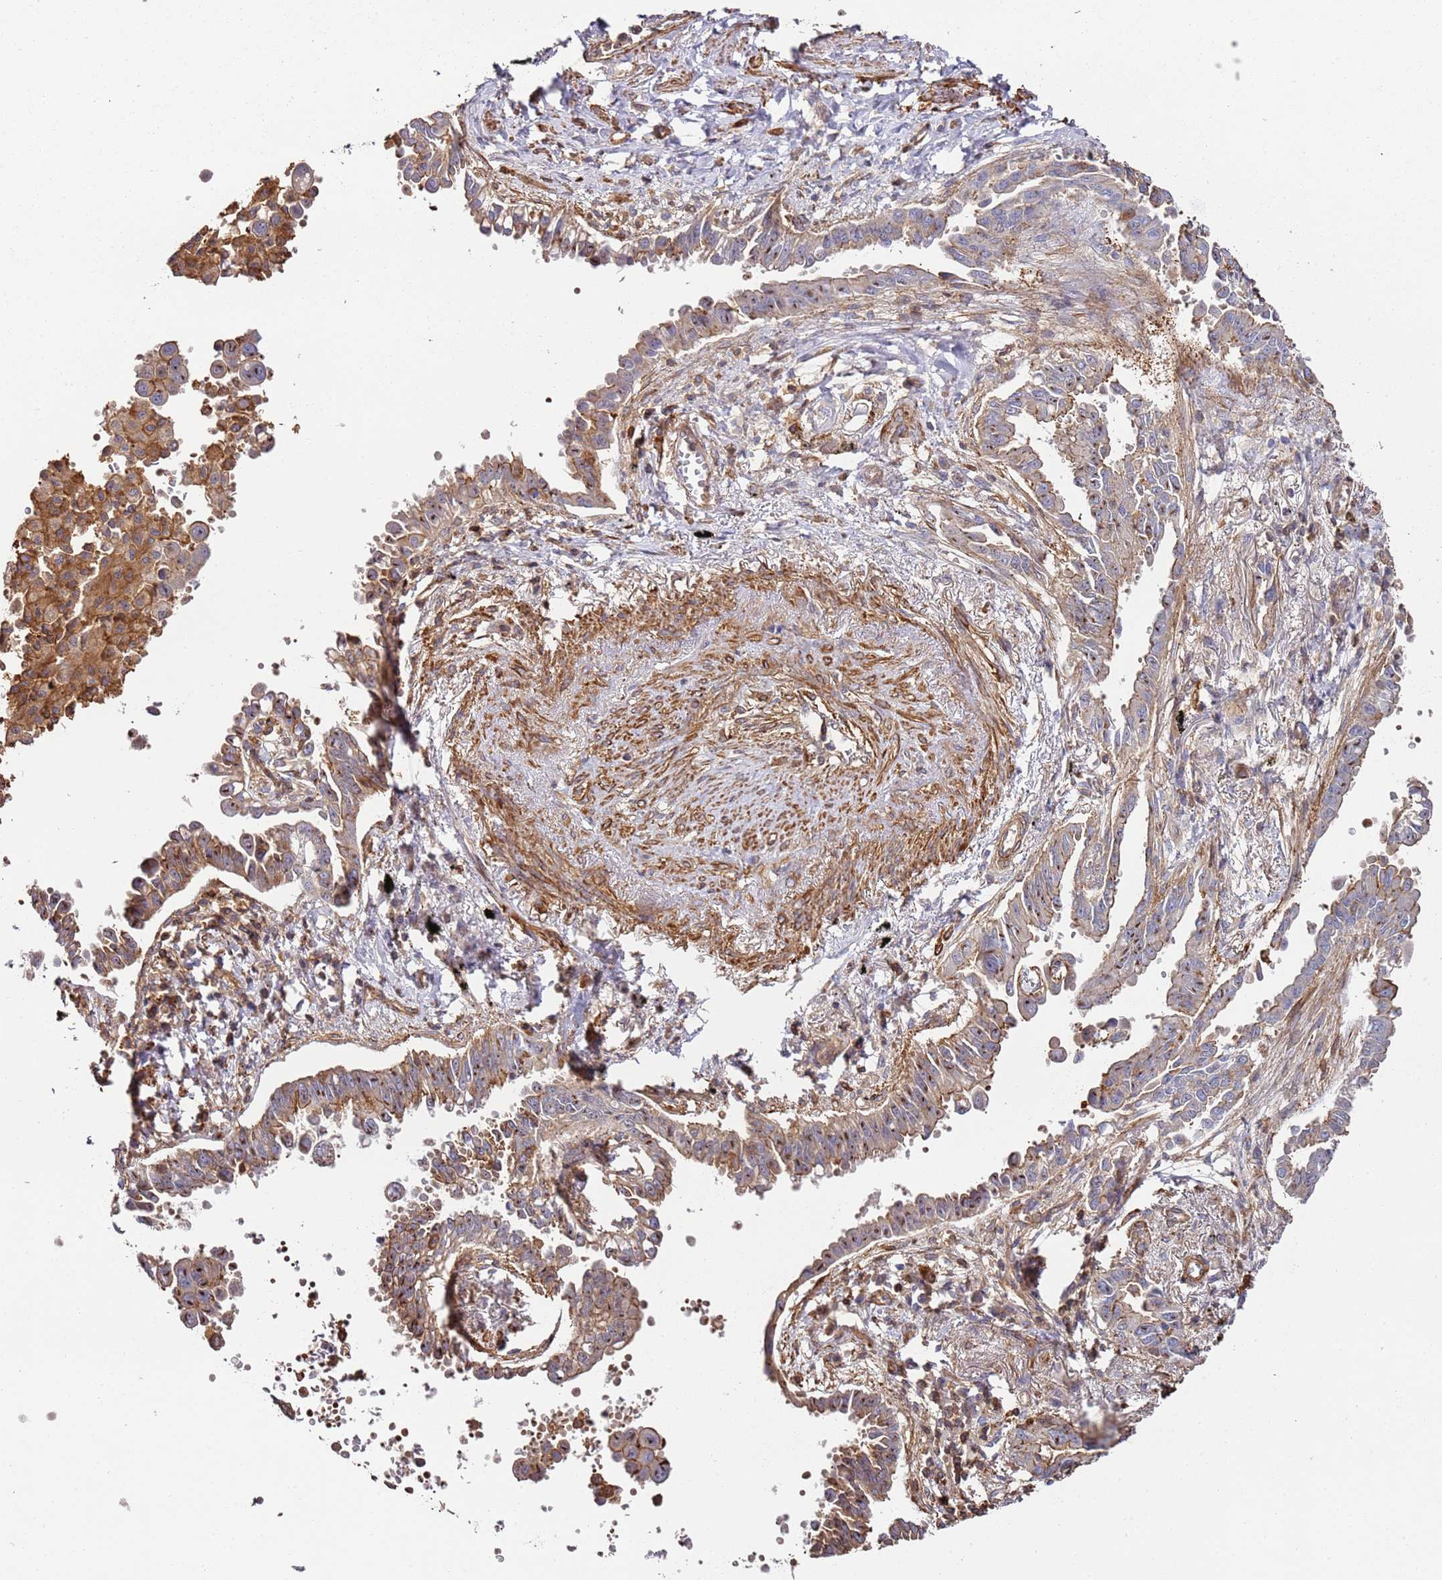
{"staining": {"intensity": "moderate", "quantity": "<25%", "location": "cytoplasmic/membranous,nuclear"}, "tissue": "lung cancer", "cell_type": "Tumor cells", "image_type": "cancer", "snomed": [{"axis": "morphology", "description": "Adenocarcinoma, NOS"}, {"axis": "topography", "description": "Lung"}], "caption": "Tumor cells reveal low levels of moderate cytoplasmic/membranous and nuclear staining in about <25% of cells in lung cancer.", "gene": "CYP2U1", "patient": {"sex": "male", "age": 67}}